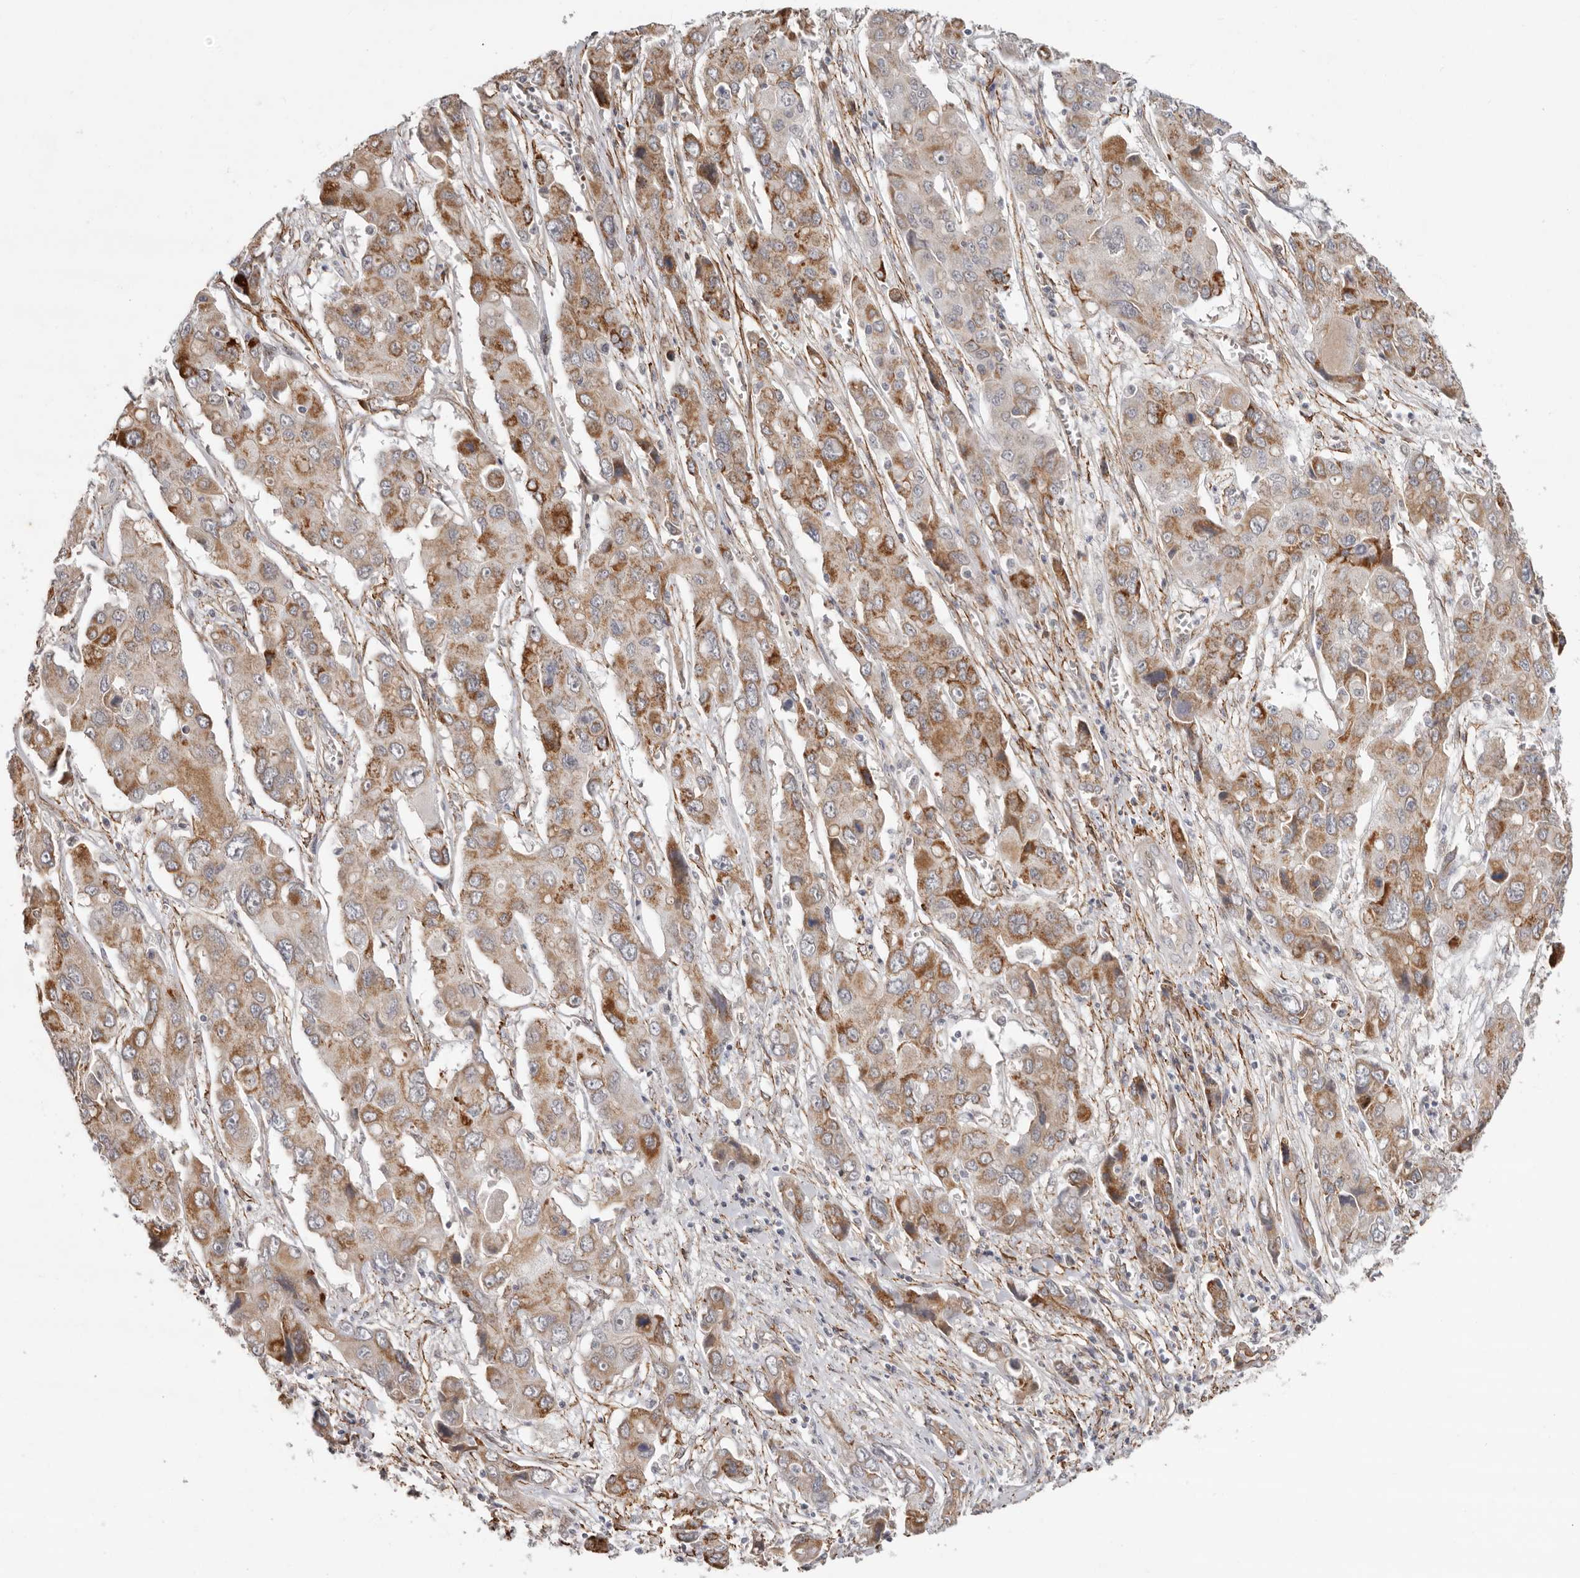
{"staining": {"intensity": "moderate", "quantity": ">75%", "location": "cytoplasmic/membranous"}, "tissue": "liver cancer", "cell_type": "Tumor cells", "image_type": "cancer", "snomed": [{"axis": "morphology", "description": "Cholangiocarcinoma"}, {"axis": "topography", "description": "Liver"}], "caption": "Liver cholangiocarcinoma tissue shows moderate cytoplasmic/membranous expression in about >75% of tumor cells, visualized by immunohistochemistry. Using DAB (brown) and hematoxylin (blue) stains, captured at high magnification using brightfield microscopy.", "gene": "SZT2", "patient": {"sex": "male", "age": 67}}